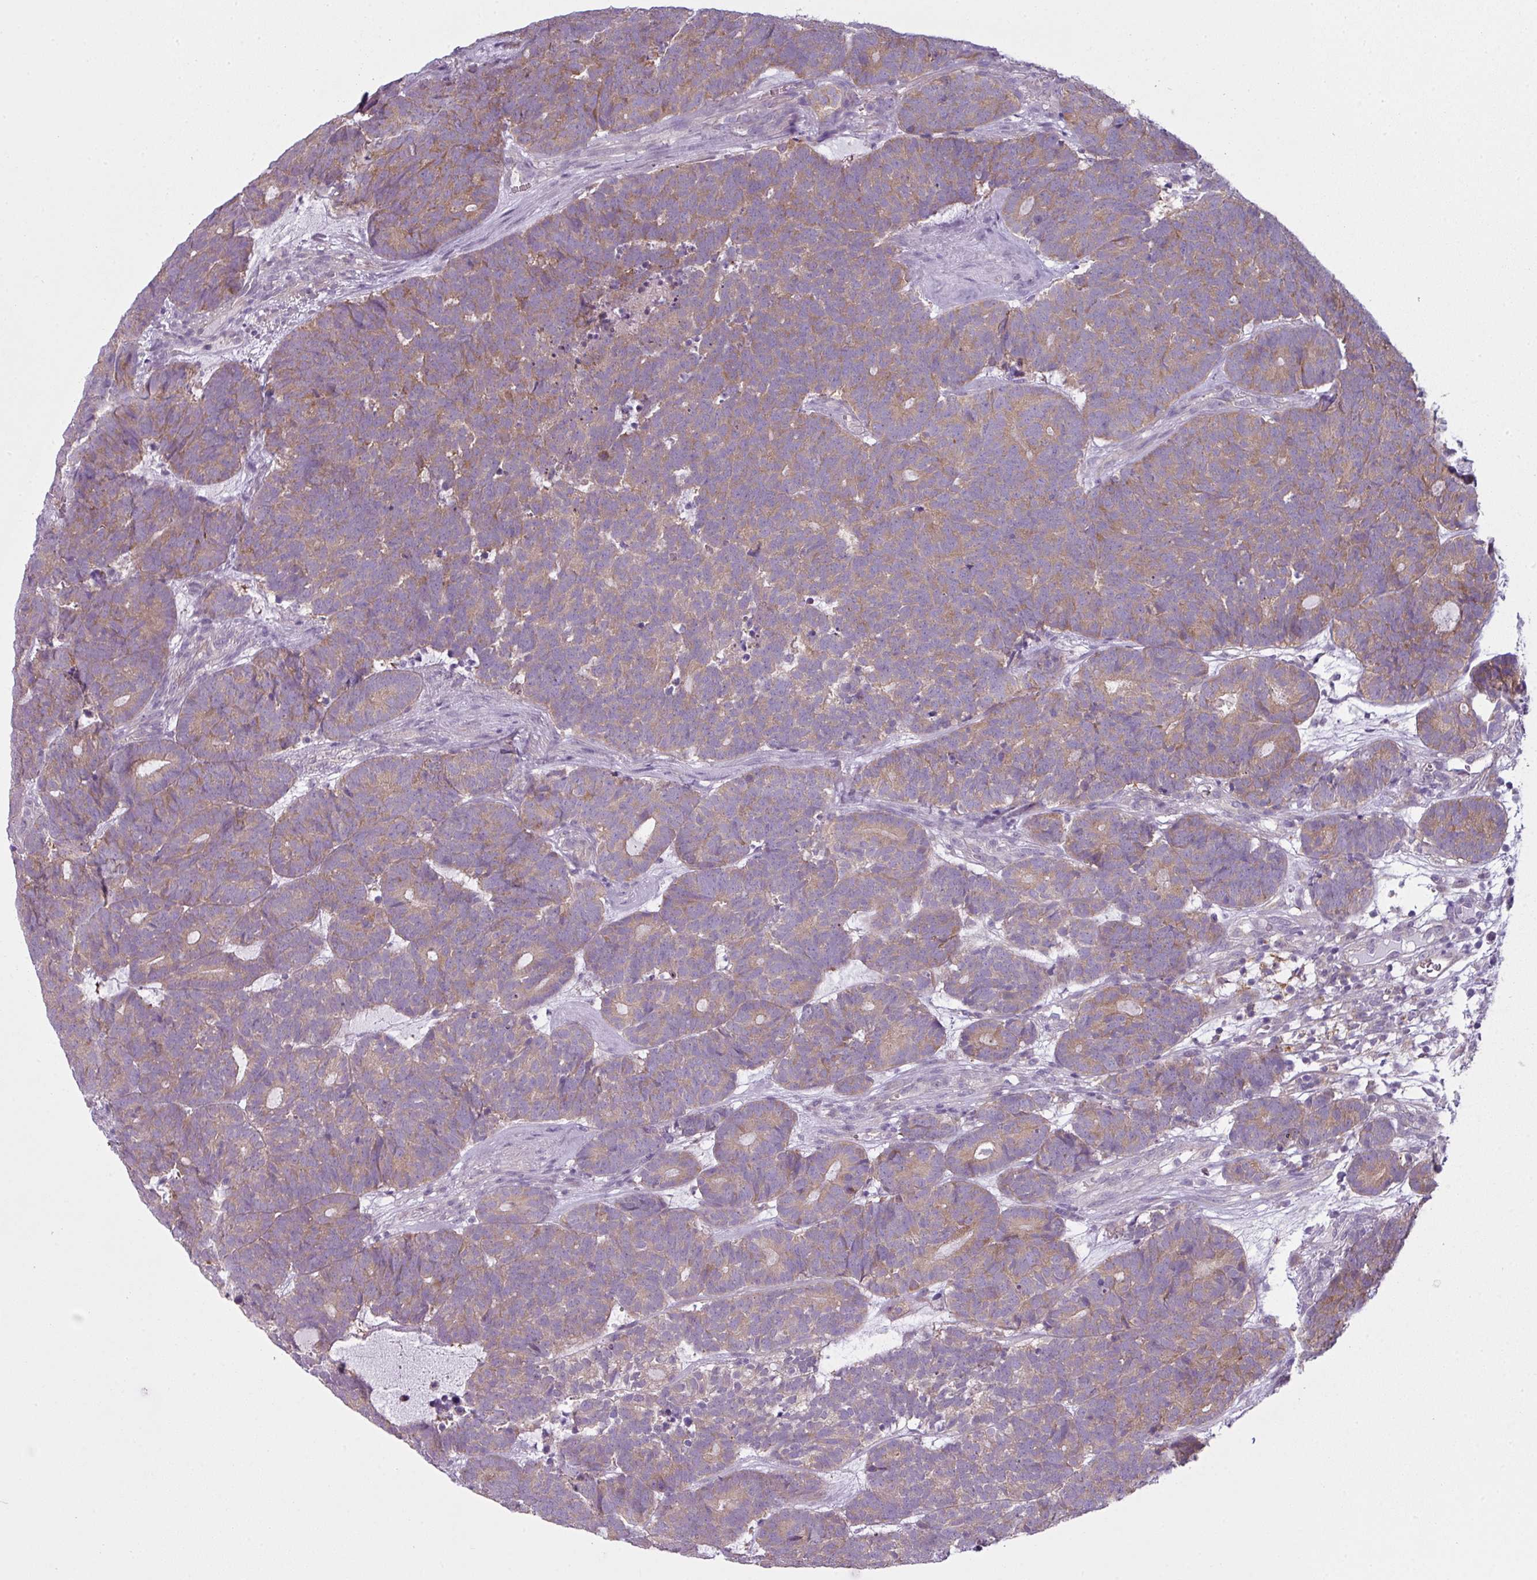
{"staining": {"intensity": "moderate", "quantity": ">75%", "location": "cytoplasmic/membranous"}, "tissue": "head and neck cancer", "cell_type": "Tumor cells", "image_type": "cancer", "snomed": [{"axis": "morphology", "description": "Adenocarcinoma, NOS"}, {"axis": "topography", "description": "Head-Neck"}], "caption": "Immunohistochemical staining of human adenocarcinoma (head and neck) demonstrates medium levels of moderate cytoplasmic/membranous staining in about >75% of tumor cells.", "gene": "CAMK2B", "patient": {"sex": "female", "age": 81}}